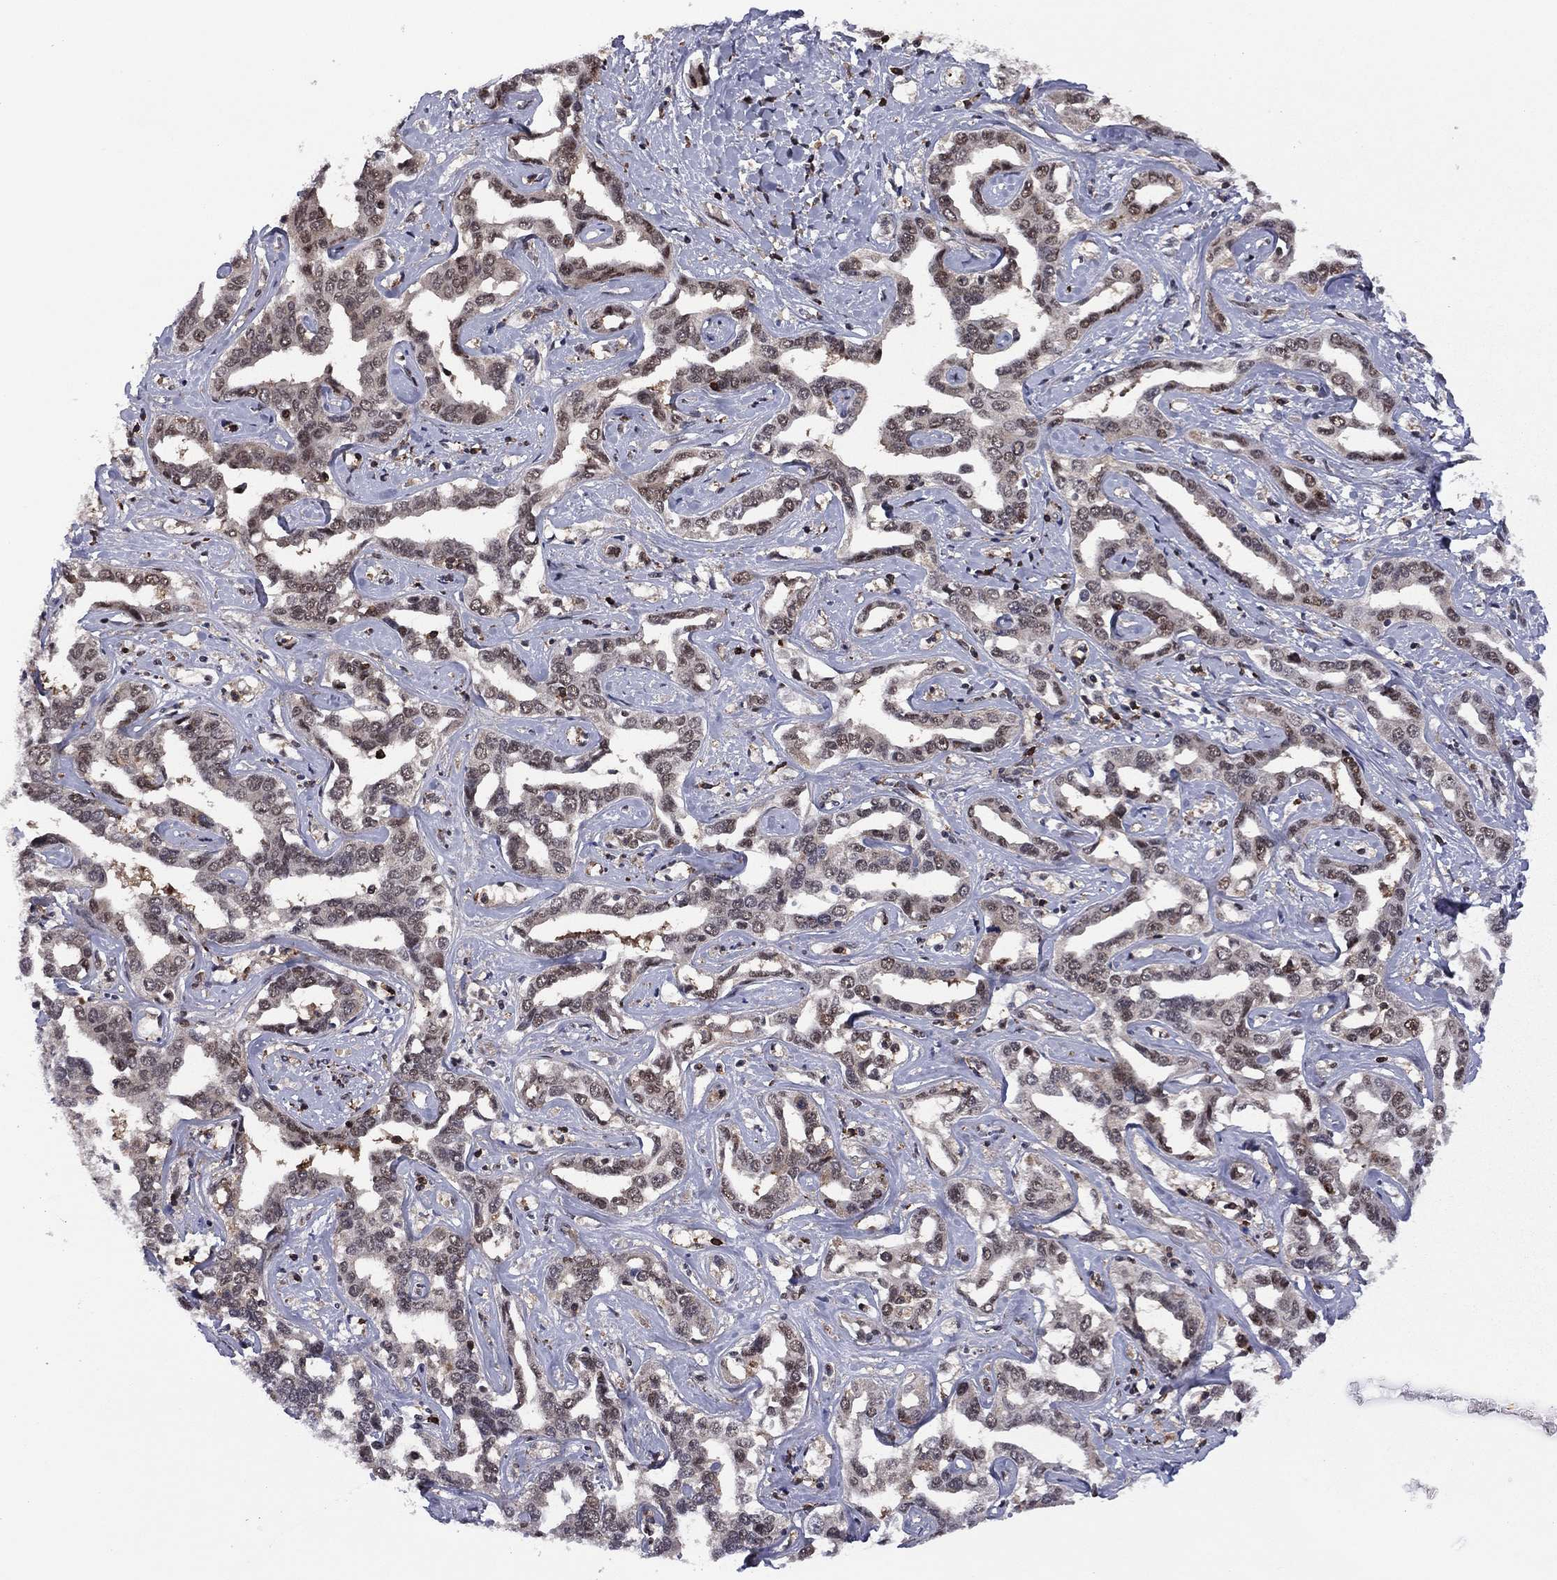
{"staining": {"intensity": "negative", "quantity": "none", "location": "none"}, "tissue": "liver cancer", "cell_type": "Tumor cells", "image_type": "cancer", "snomed": [{"axis": "morphology", "description": "Cholangiocarcinoma"}, {"axis": "topography", "description": "Liver"}], "caption": "DAB (3,3'-diaminobenzidine) immunohistochemical staining of human liver cholangiocarcinoma demonstrates no significant positivity in tumor cells.", "gene": "PSMD2", "patient": {"sex": "male", "age": 59}}